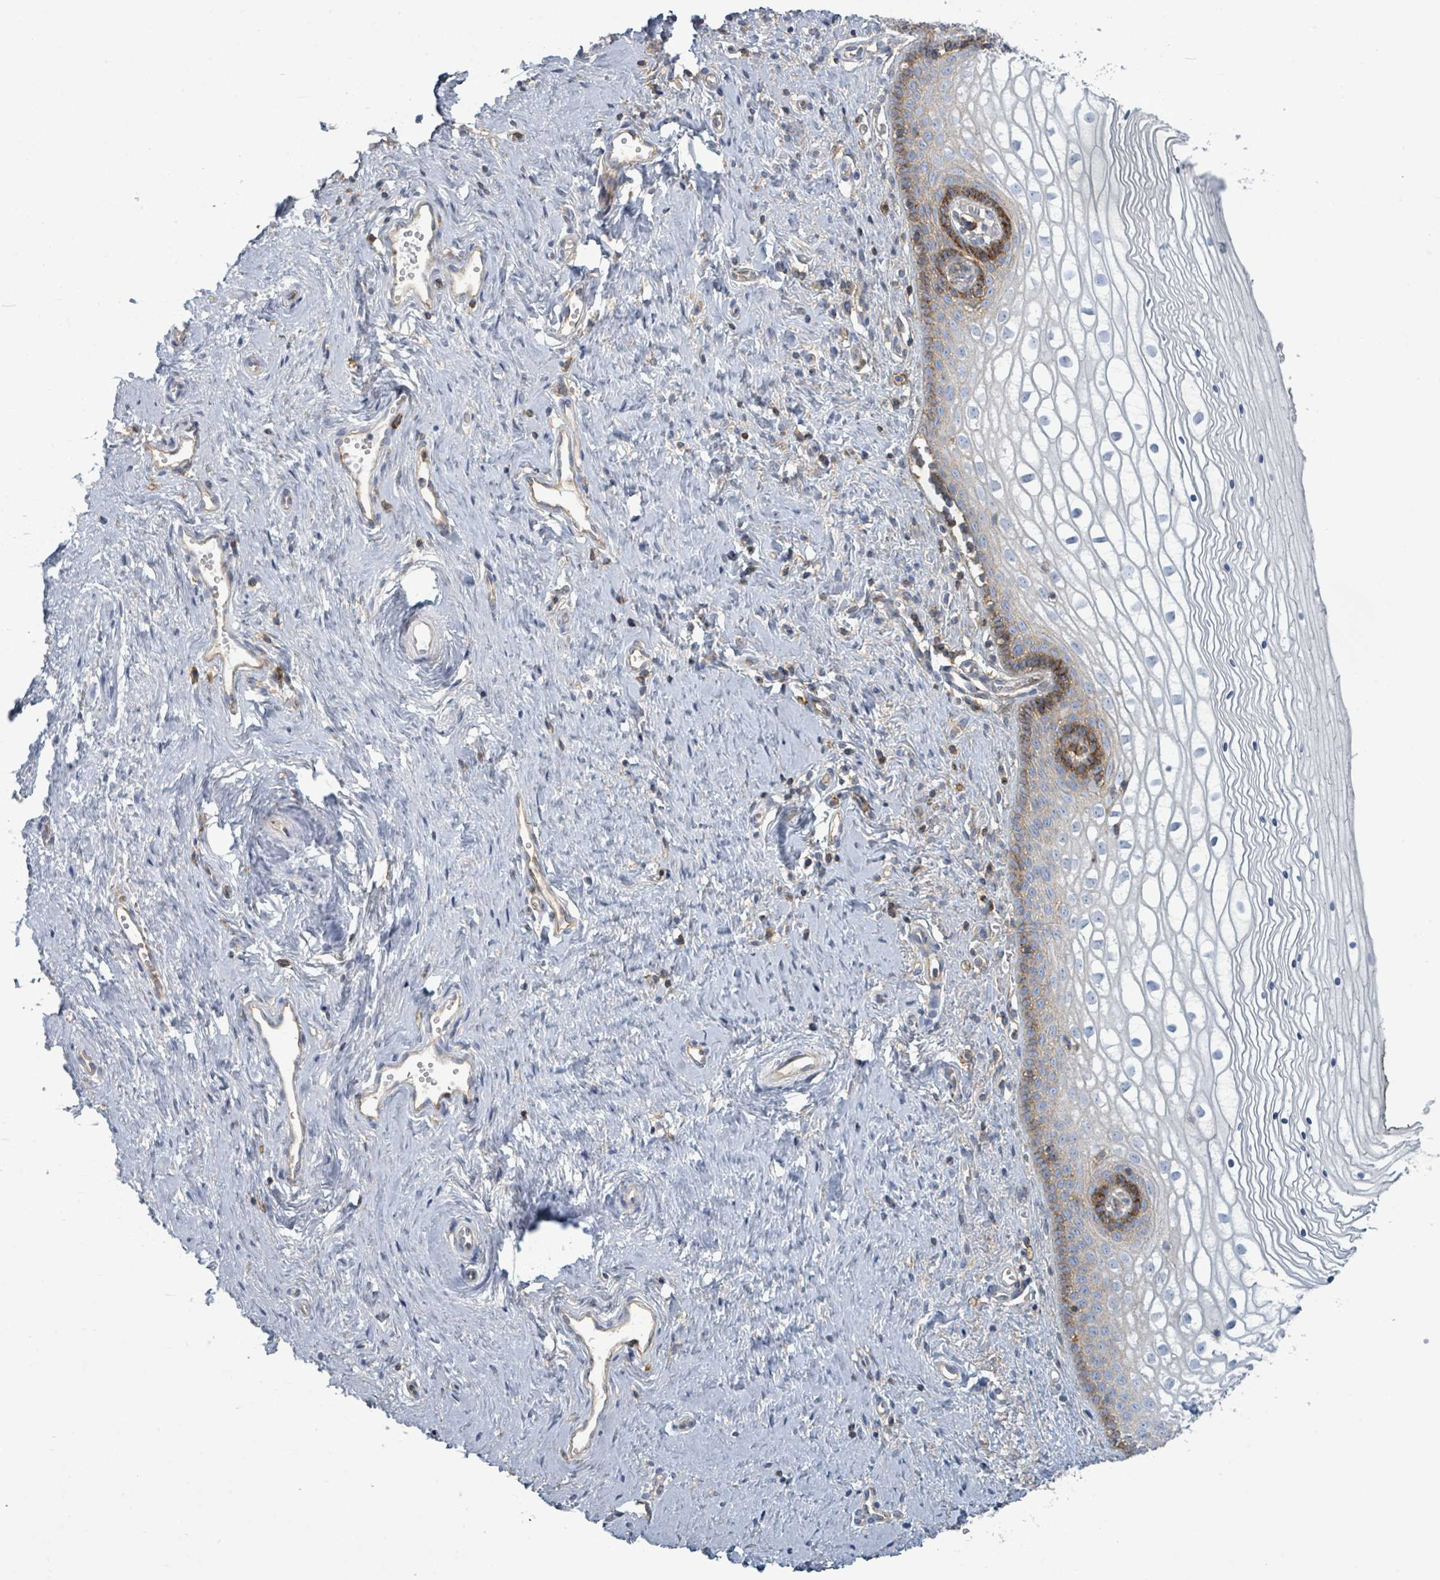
{"staining": {"intensity": "strong", "quantity": "<25%", "location": "cytoplasmic/membranous"}, "tissue": "vagina", "cell_type": "Squamous epithelial cells", "image_type": "normal", "snomed": [{"axis": "morphology", "description": "Normal tissue, NOS"}, {"axis": "topography", "description": "Vagina"}], "caption": "The histopathology image reveals staining of normal vagina, revealing strong cytoplasmic/membranous protein expression (brown color) within squamous epithelial cells.", "gene": "TNFRSF14", "patient": {"sex": "female", "age": 59}}